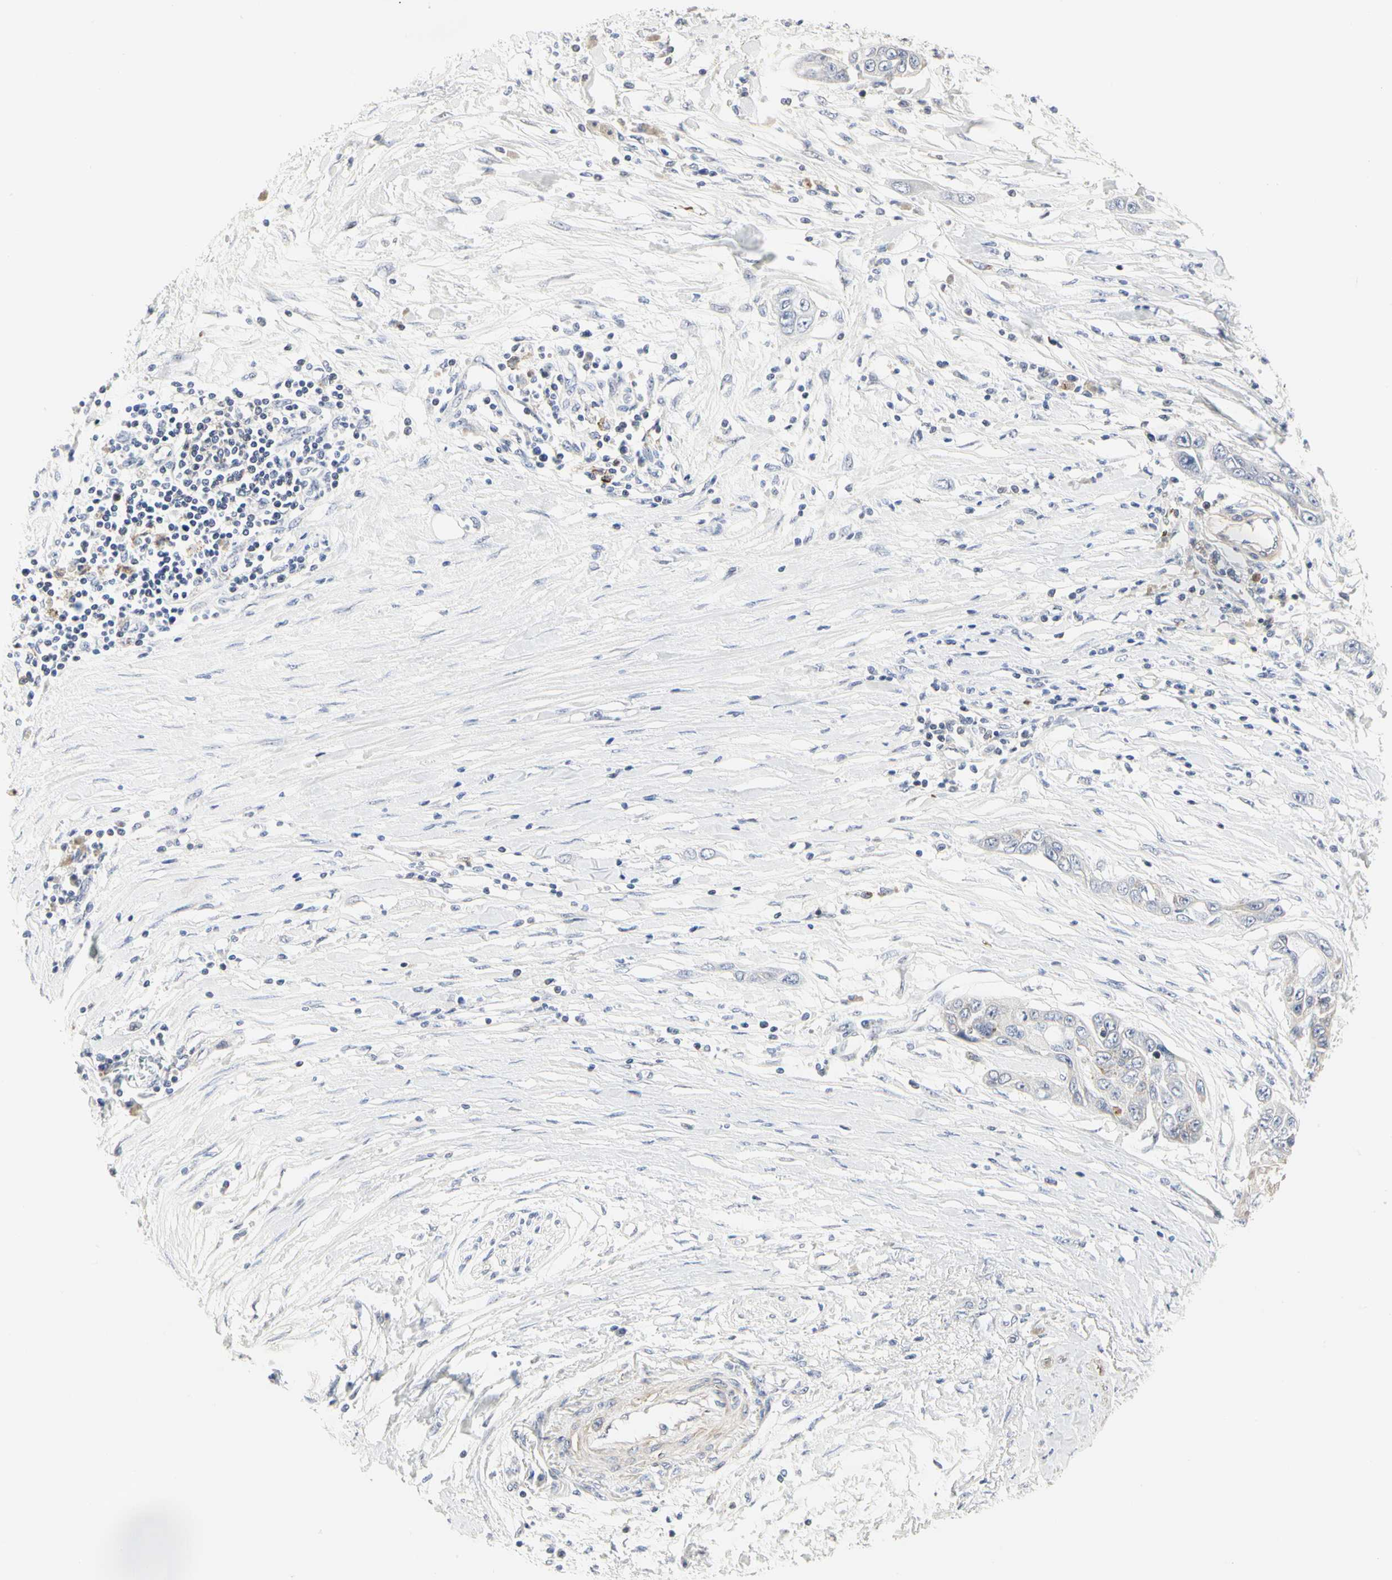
{"staining": {"intensity": "negative", "quantity": "none", "location": "none"}, "tissue": "pancreatic cancer", "cell_type": "Tumor cells", "image_type": "cancer", "snomed": [{"axis": "morphology", "description": "Adenocarcinoma, NOS"}, {"axis": "topography", "description": "Pancreas"}], "caption": "An image of human adenocarcinoma (pancreatic) is negative for staining in tumor cells.", "gene": "SHANK2", "patient": {"sex": "female", "age": 70}}